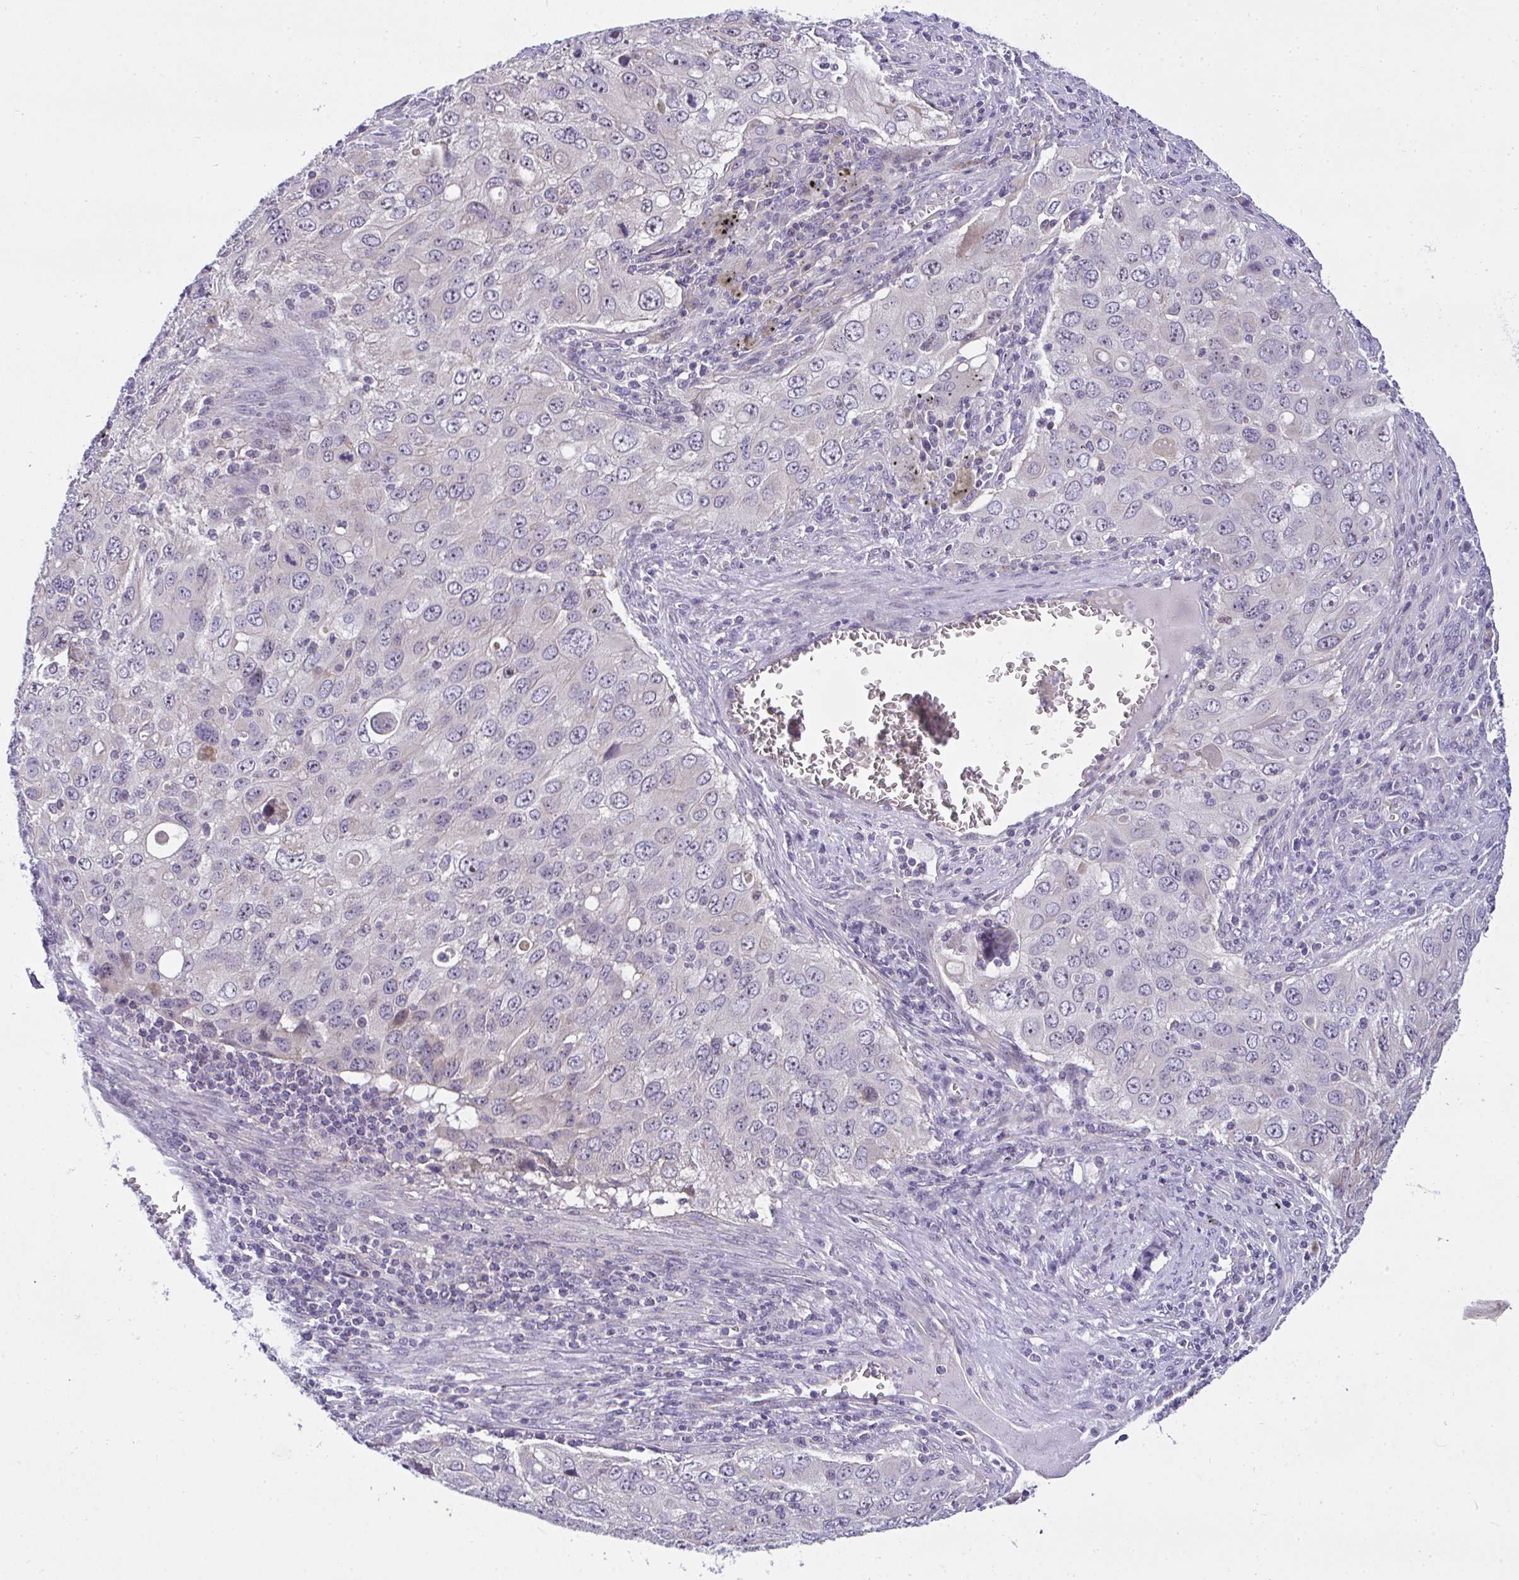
{"staining": {"intensity": "negative", "quantity": "none", "location": "none"}, "tissue": "lung cancer", "cell_type": "Tumor cells", "image_type": "cancer", "snomed": [{"axis": "morphology", "description": "Adenocarcinoma, NOS"}, {"axis": "morphology", "description": "Adenocarcinoma, metastatic, NOS"}, {"axis": "topography", "description": "Lymph node"}, {"axis": "topography", "description": "Lung"}], "caption": "A histopathology image of human lung adenocarcinoma is negative for staining in tumor cells. (Stains: DAB (3,3'-diaminobenzidine) IHC with hematoxylin counter stain, Microscopy: brightfield microscopy at high magnification).", "gene": "NT5C1A", "patient": {"sex": "female", "age": 42}}